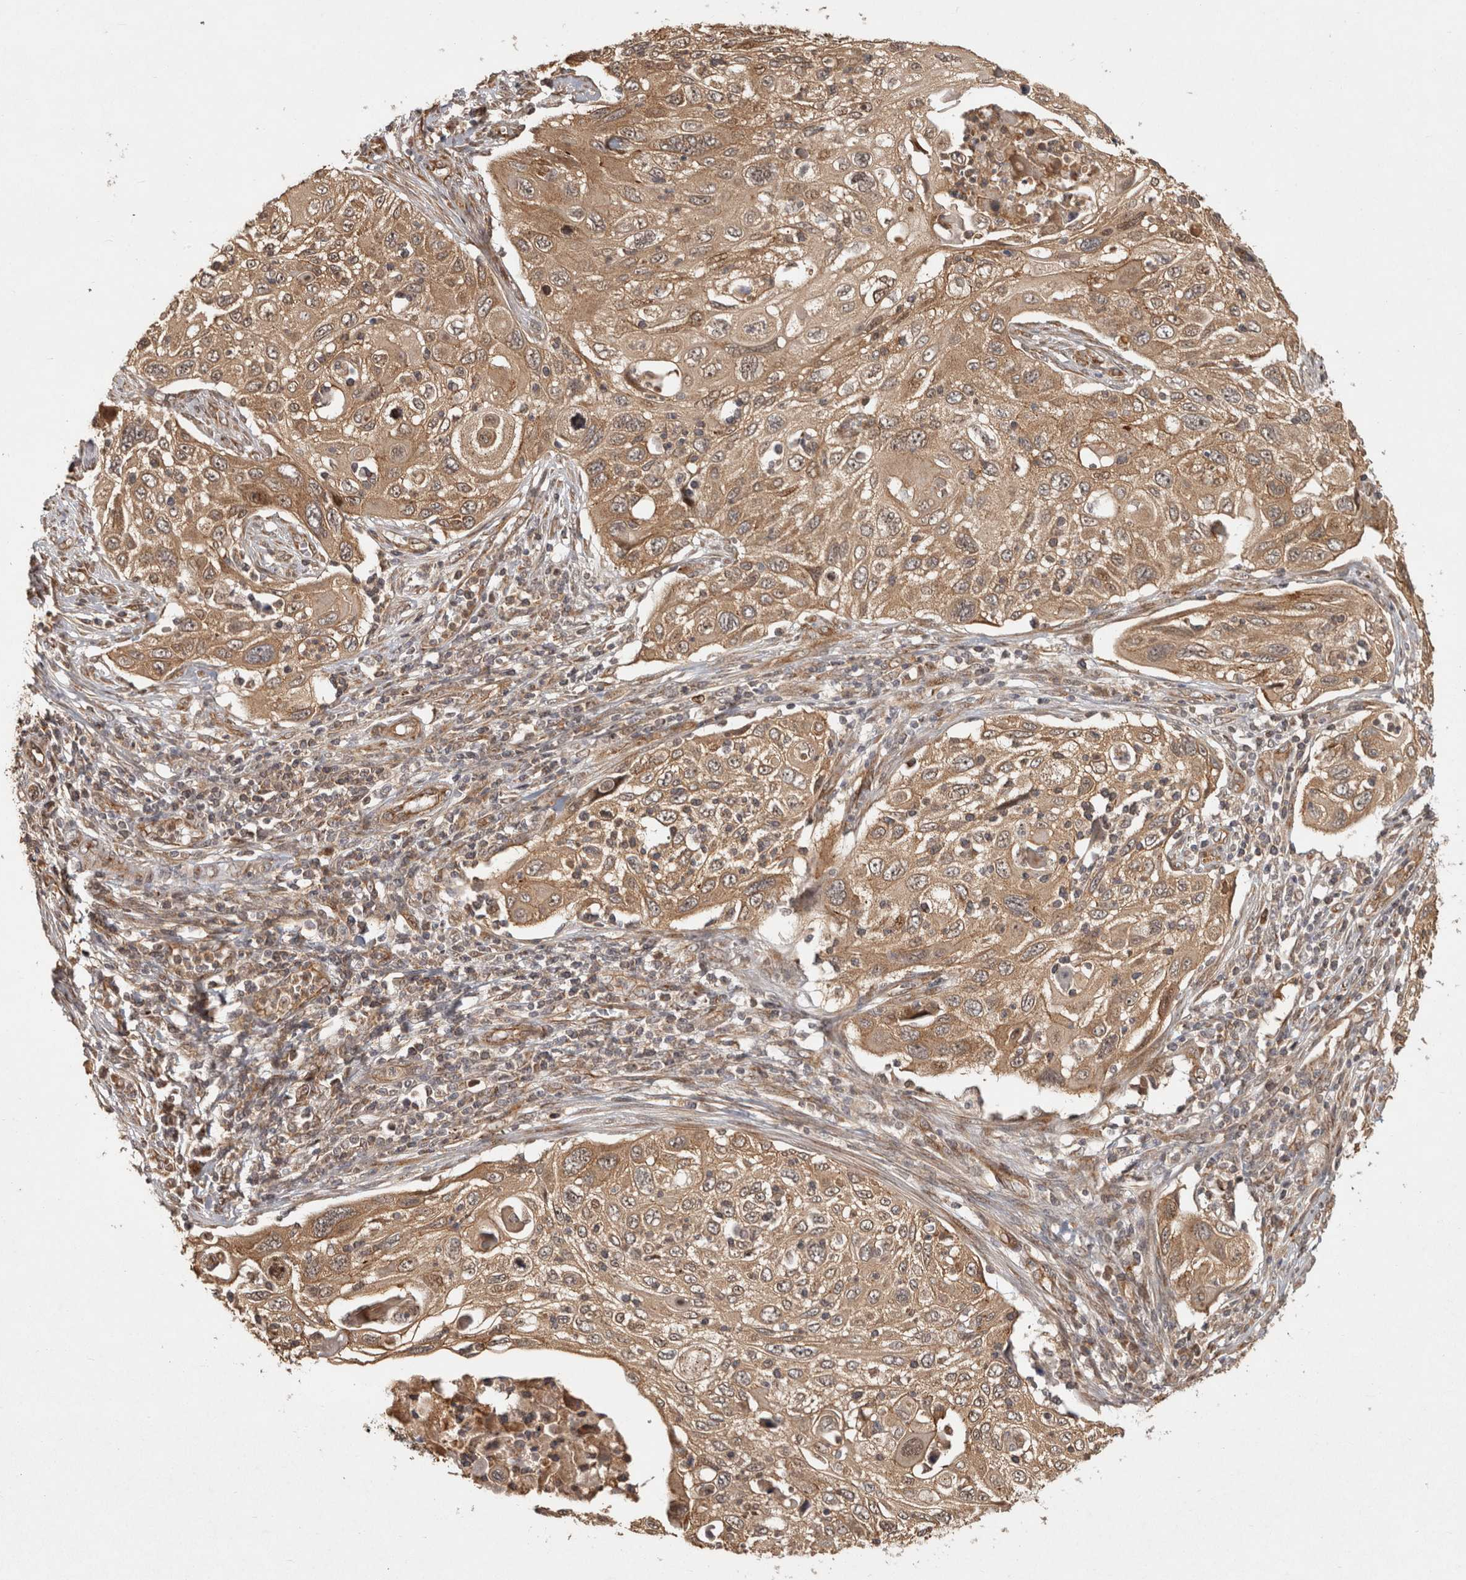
{"staining": {"intensity": "moderate", "quantity": ">75%", "location": "cytoplasmic/membranous"}, "tissue": "cervical cancer", "cell_type": "Tumor cells", "image_type": "cancer", "snomed": [{"axis": "morphology", "description": "Squamous cell carcinoma, NOS"}, {"axis": "topography", "description": "Cervix"}], "caption": "Protein staining exhibits moderate cytoplasmic/membranous expression in approximately >75% of tumor cells in cervical cancer (squamous cell carcinoma).", "gene": "CAMSAP2", "patient": {"sex": "female", "age": 70}}